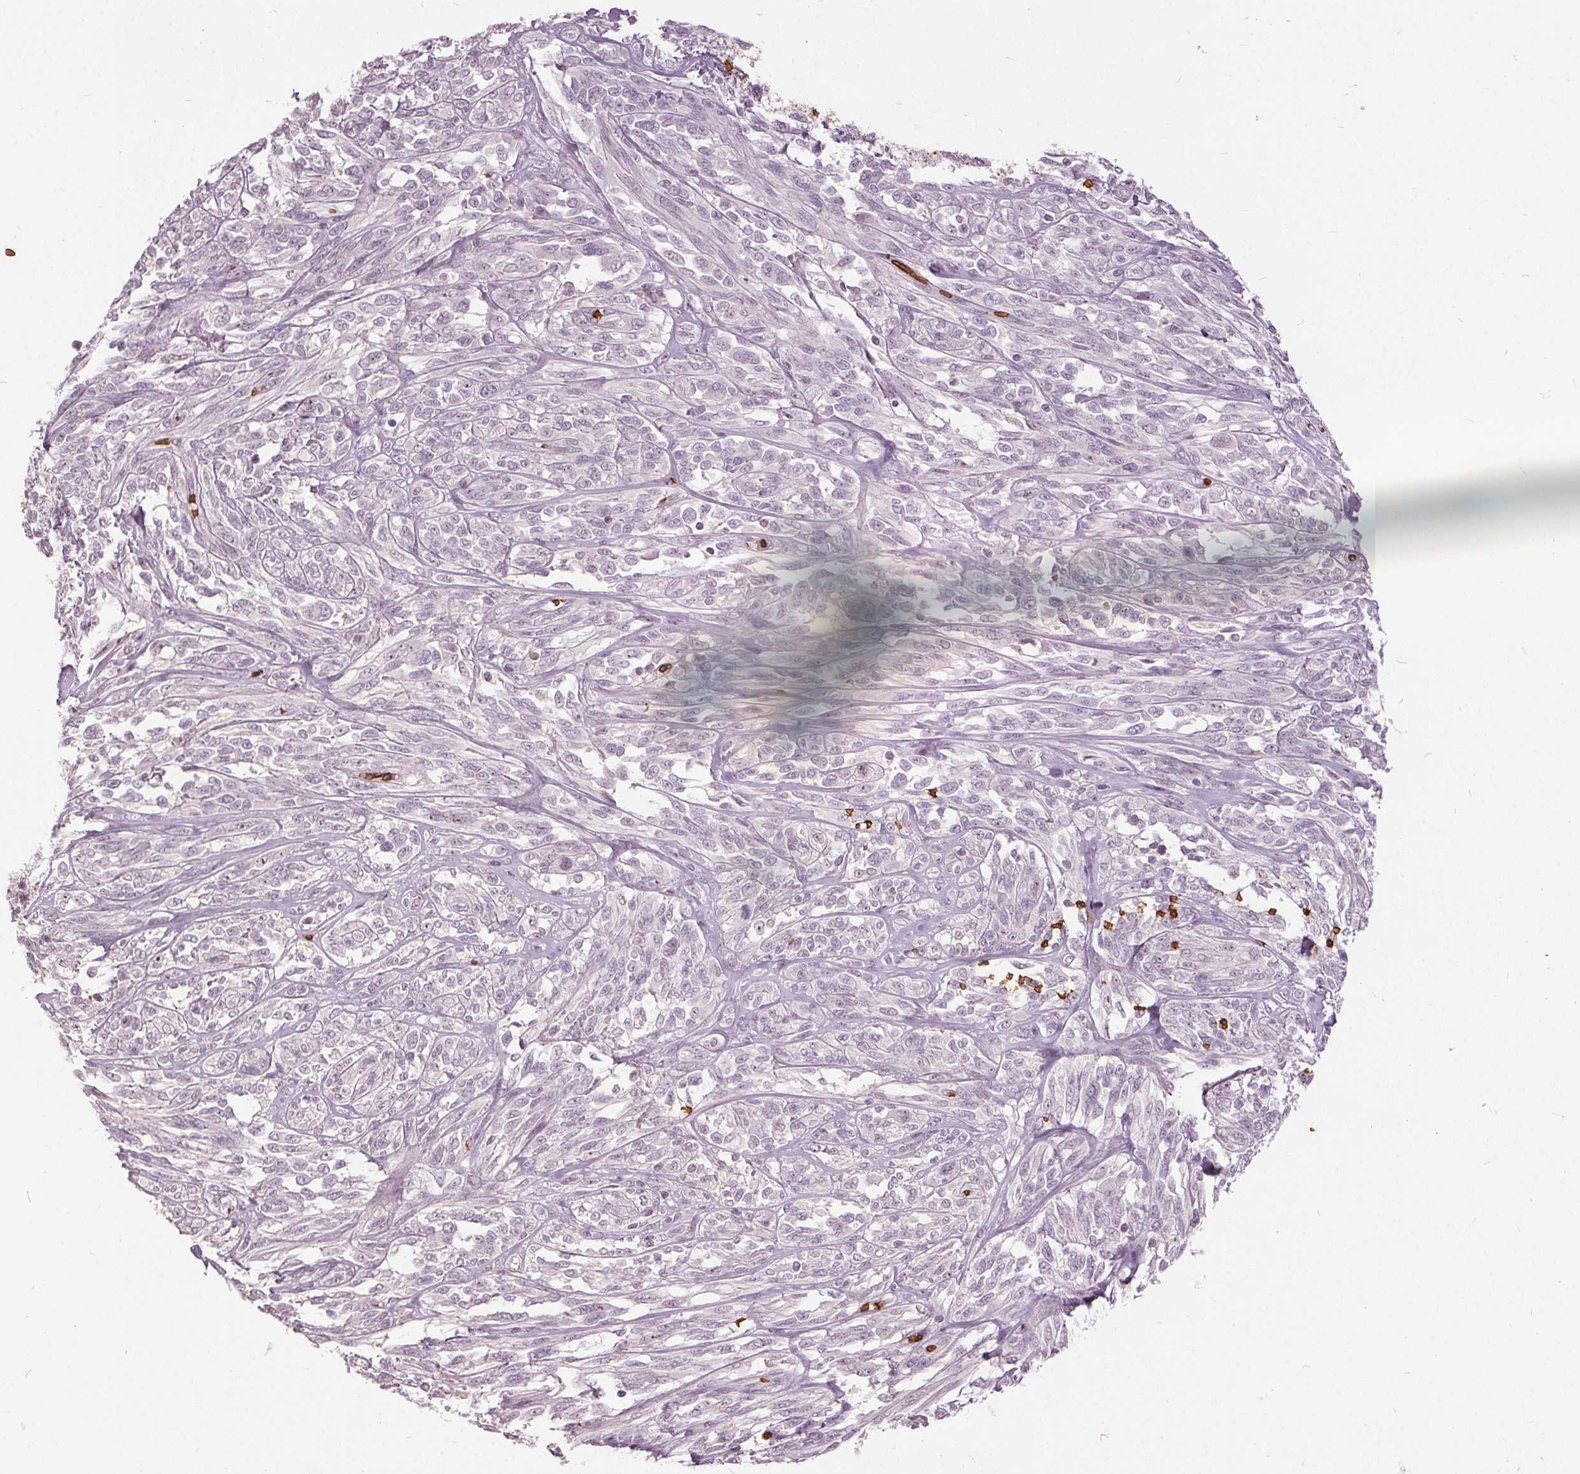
{"staining": {"intensity": "negative", "quantity": "none", "location": "none"}, "tissue": "melanoma", "cell_type": "Tumor cells", "image_type": "cancer", "snomed": [{"axis": "morphology", "description": "Malignant melanoma, NOS"}, {"axis": "topography", "description": "Skin"}], "caption": "Tumor cells are negative for protein expression in human malignant melanoma.", "gene": "SLC4A1", "patient": {"sex": "female", "age": 91}}